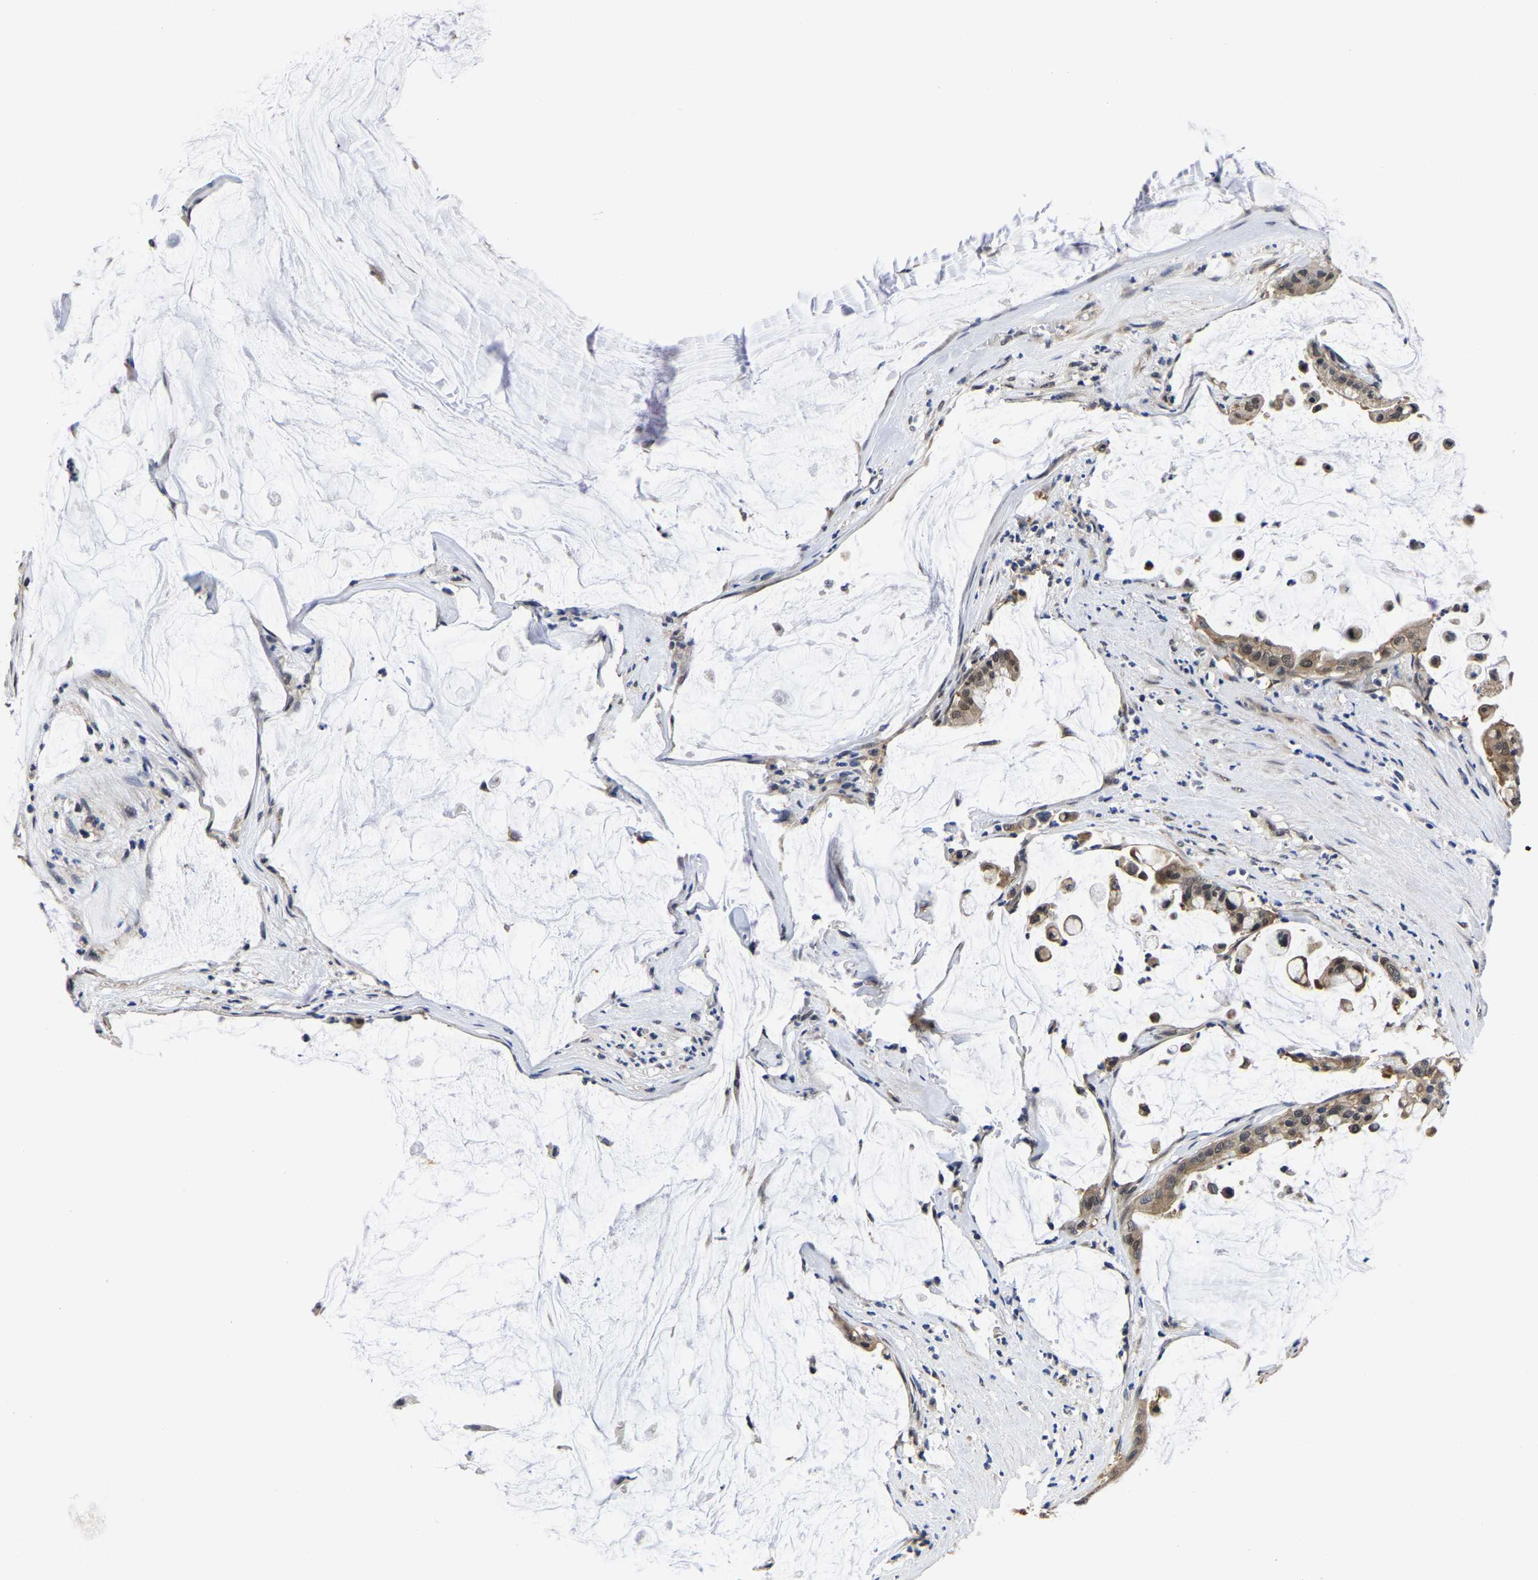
{"staining": {"intensity": "moderate", "quantity": ">75%", "location": "cytoplasmic/membranous,nuclear"}, "tissue": "pancreatic cancer", "cell_type": "Tumor cells", "image_type": "cancer", "snomed": [{"axis": "morphology", "description": "Adenocarcinoma, NOS"}, {"axis": "topography", "description": "Pancreas"}], "caption": "Pancreatic adenocarcinoma stained with a protein marker shows moderate staining in tumor cells.", "gene": "MCOLN2", "patient": {"sex": "male", "age": 41}}